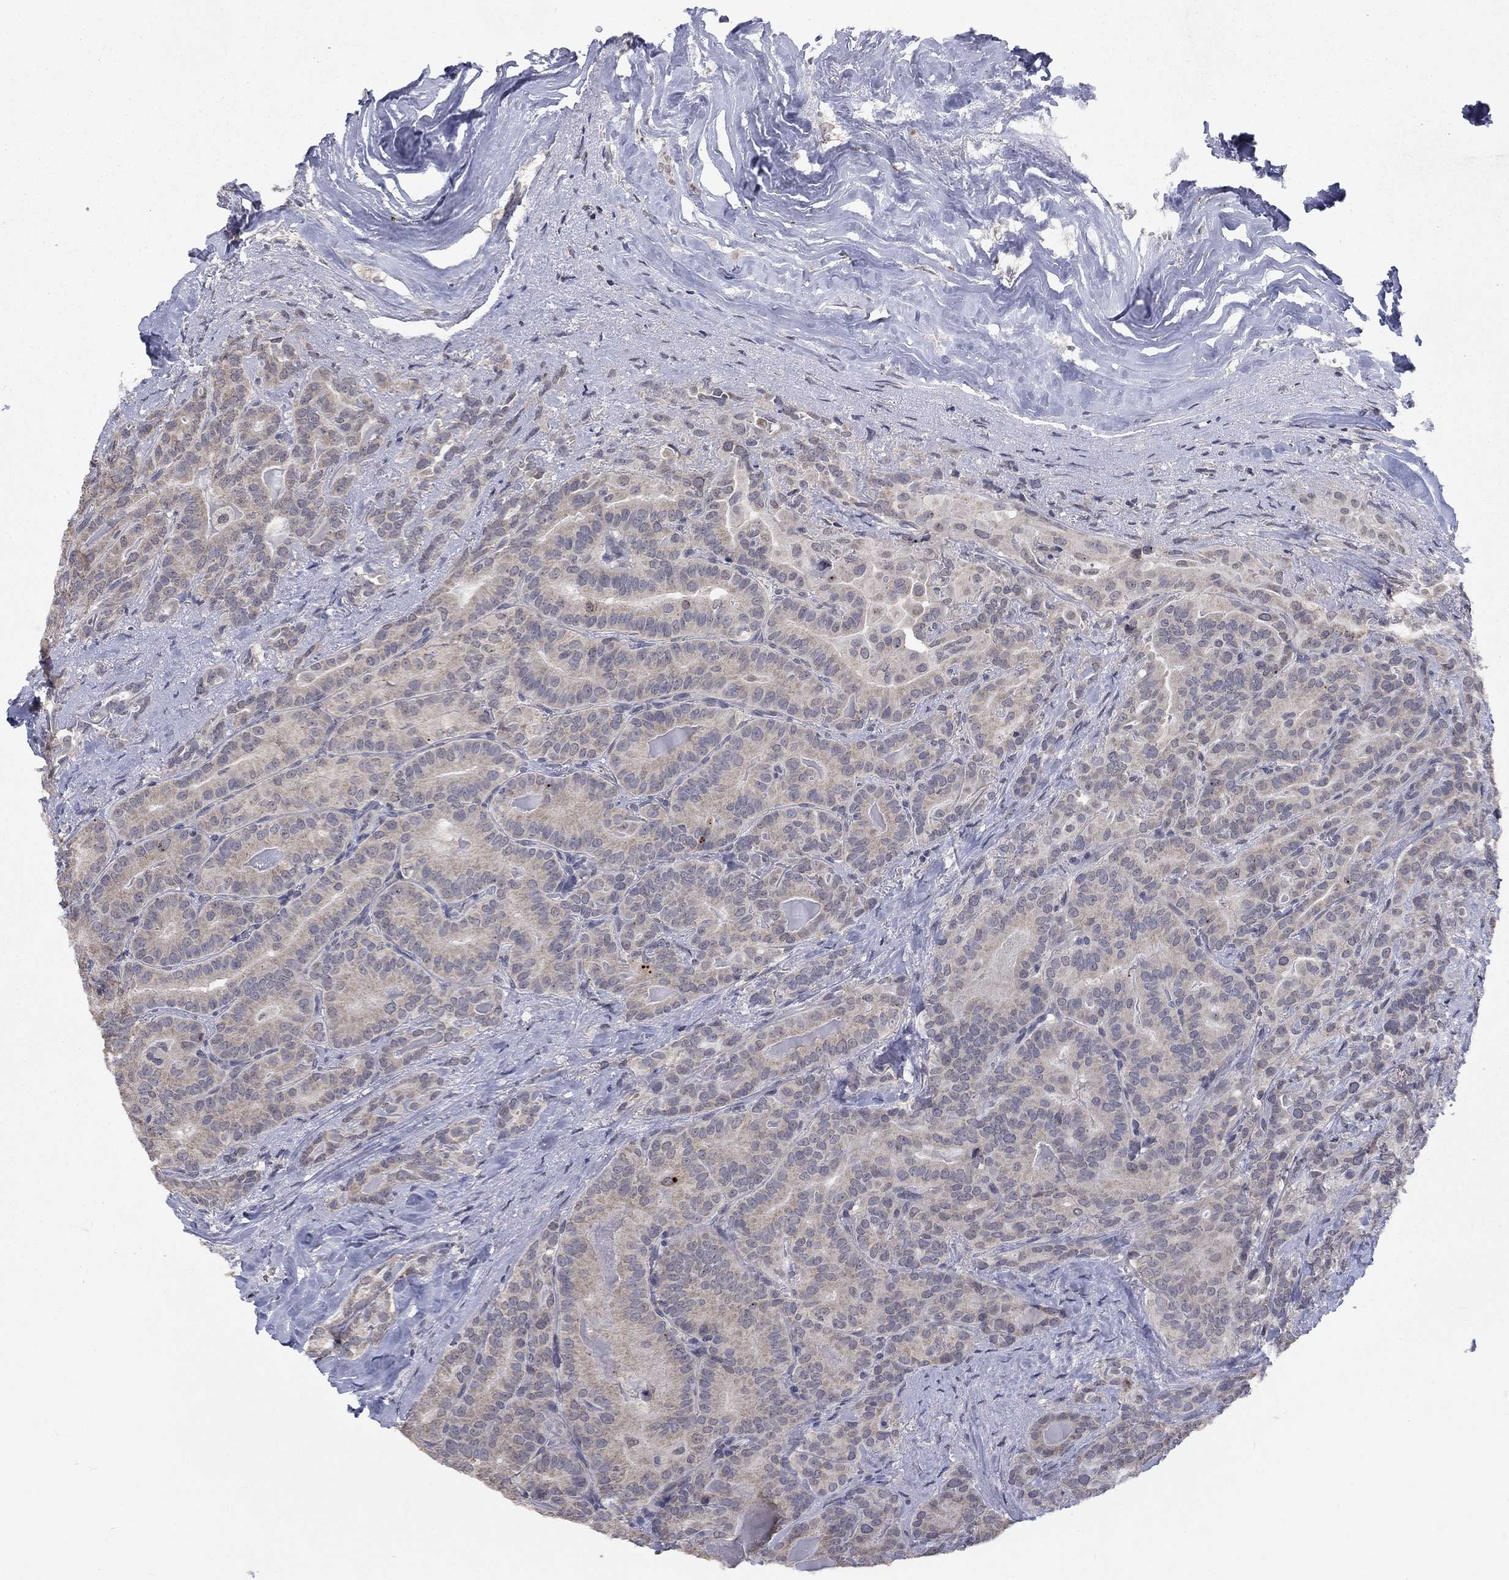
{"staining": {"intensity": "negative", "quantity": "none", "location": "none"}, "tissue": "thyroid cancer", "cell_type": "Tumor cells", "image_type": "cancer", "snomed": [{"axis": "morphology", "description": "Papillary adenocarcinoma, NOS"}, {"axis": "topography", "description": "Thyroid gland"}], "caption": "The IHC image has no significant expression in tumor cells of thyroid cancer (papillary adenocarcinoma) tissue. Nuclei are stained in blue.", "gene": "SPATA33", "patient": {"sex": "male", "age": 61}}